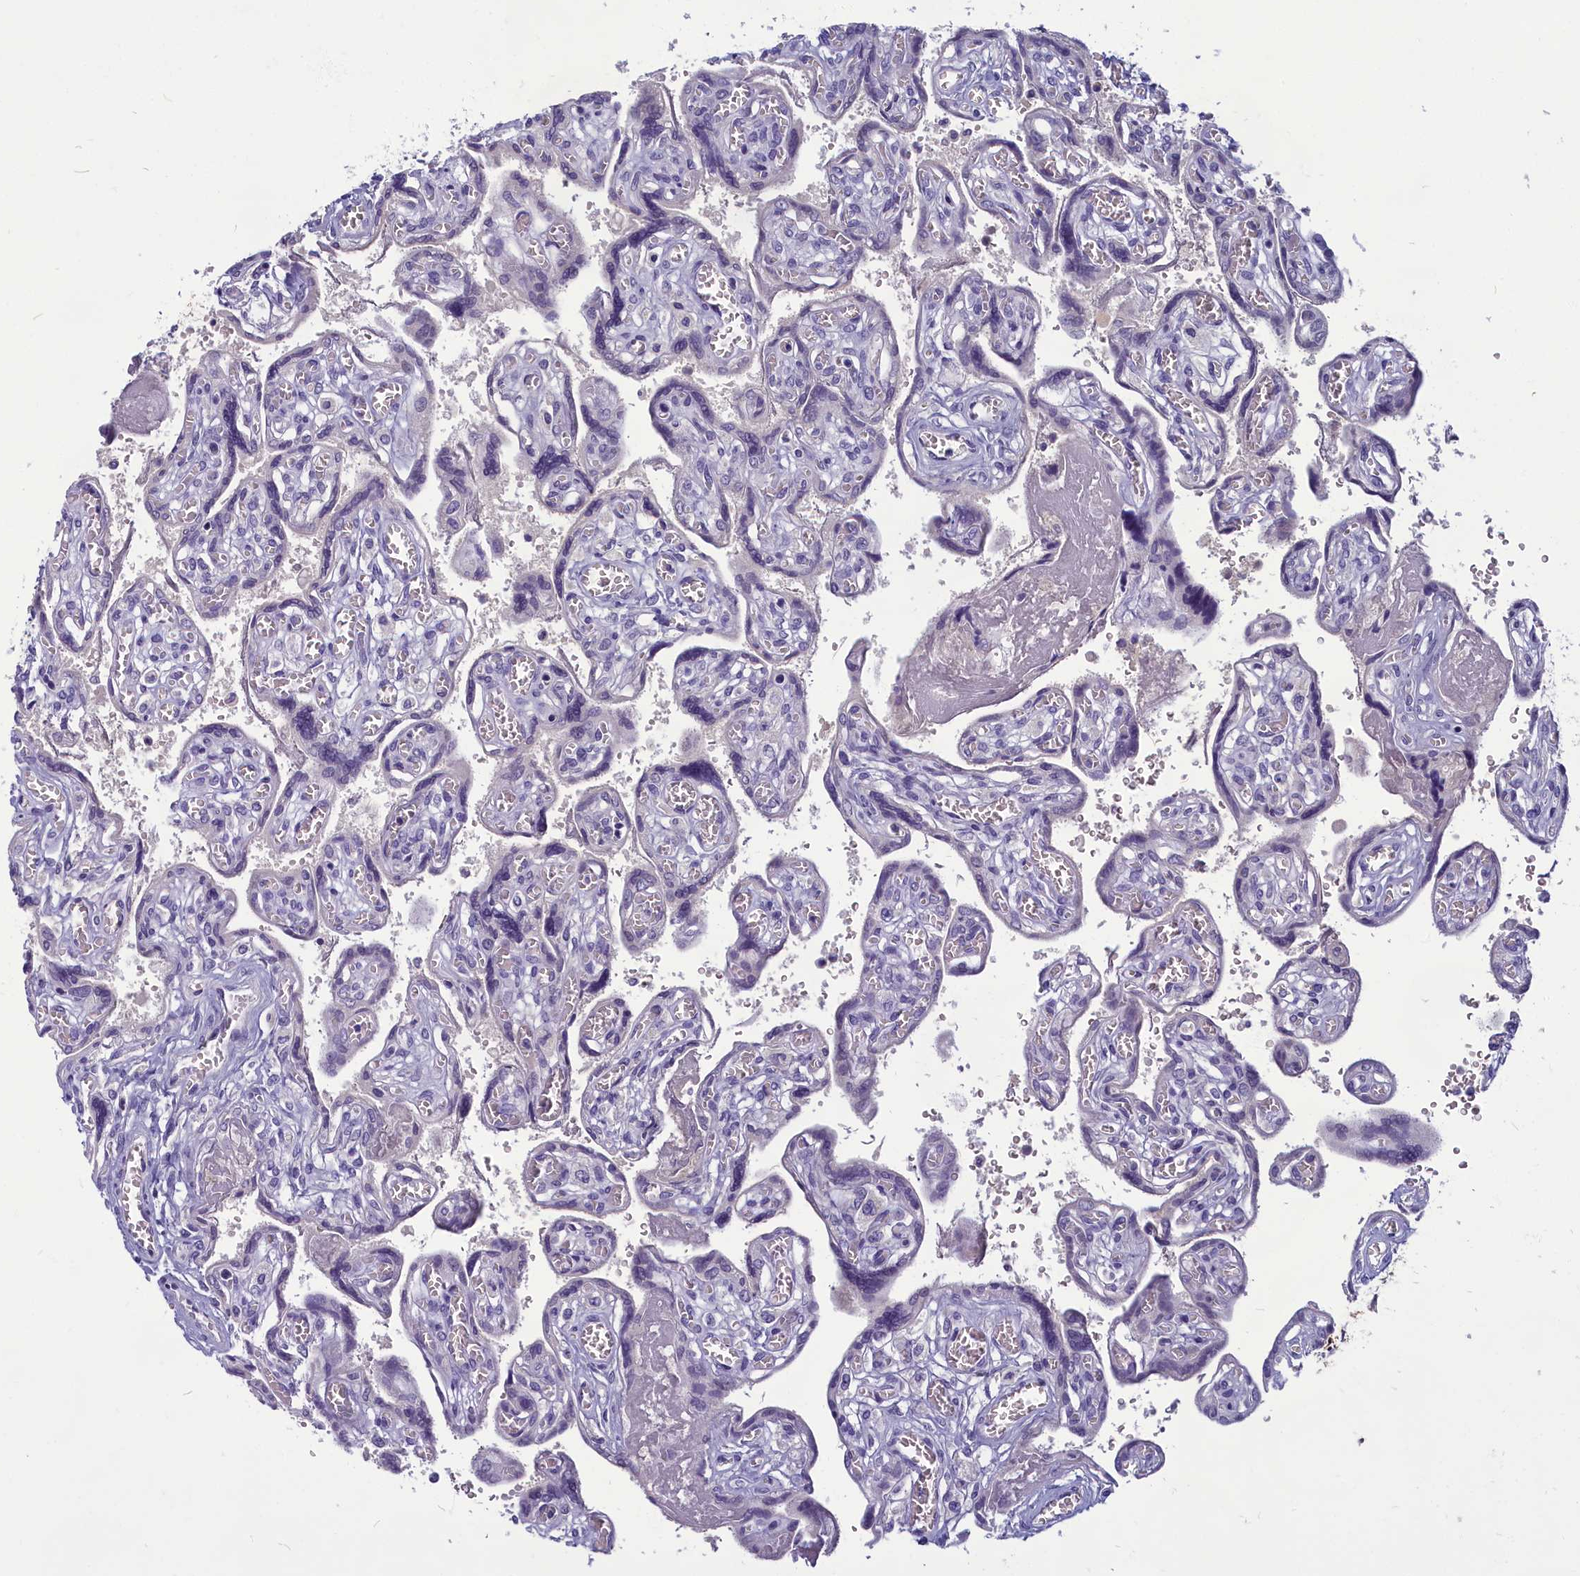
{"staining": {"intensity": "negative", "quantity": "none", "location": "none"}, "tissue": "placenta", "cell_type": "Decidual cells", "image_type": "normal", "snomed": [{"axis": "morphology", "description": "Normal tissue, NOS"}, {"axis": "topography", "description": "Placenta"}], "caption": "Micrograph shows no protein positivity in decidual cells of benign placenta. (DAB immunohistochemistry (IHC), high magnification).", "gene": "SV2C", "patient": {"sex": "female", "age": 39}}